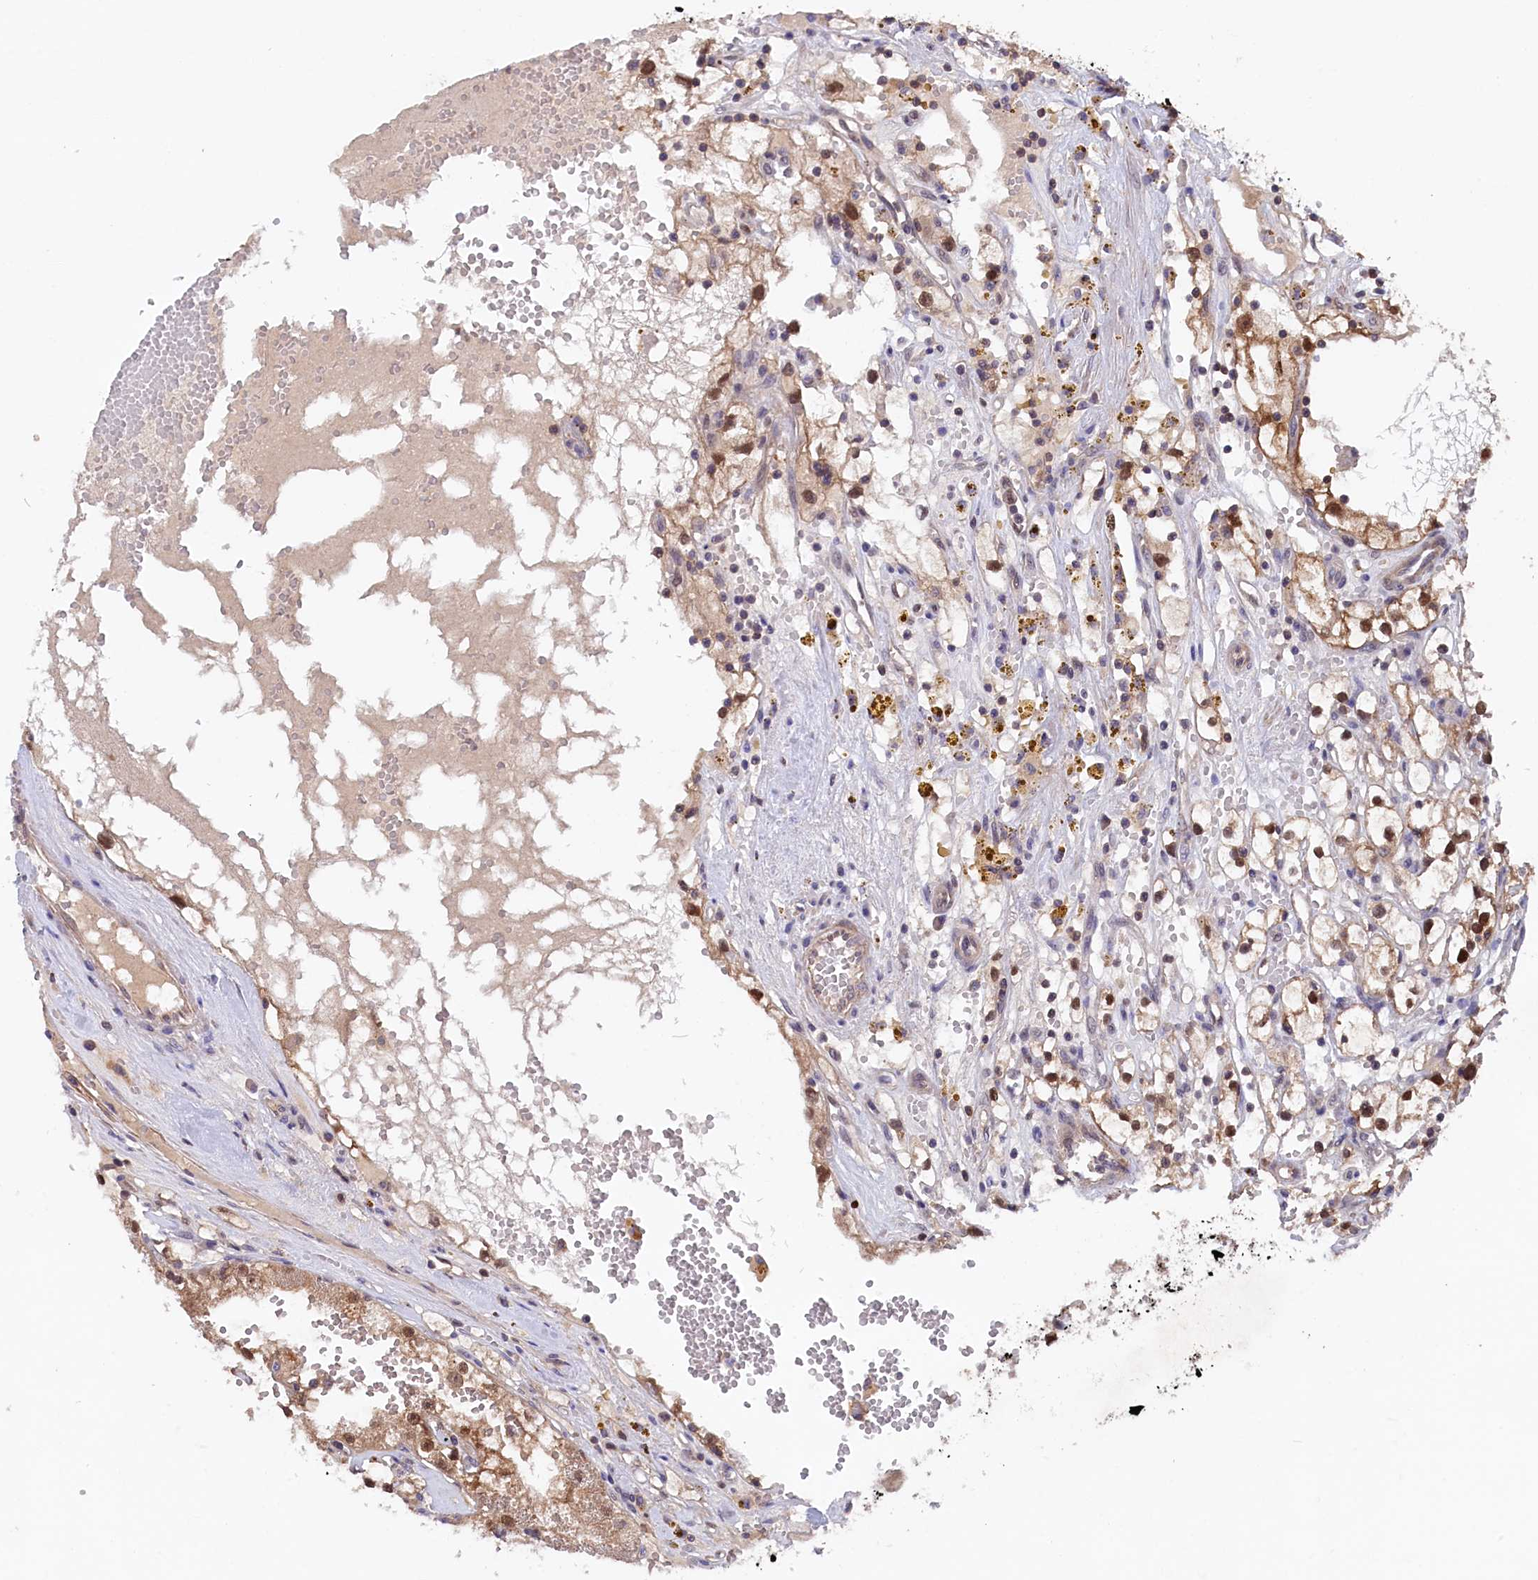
{"staining": {"intensity": "moderate", "quantity": ">75%", "location": "cytoplasmic/membranous,nuclear"}, "tissue": "renal cancer", "cell_type": "Tumor cells", "image_type": "cancer", "snomed": [{"axis": "morphology", "description": "Adenocarcinoma, NOS"}, {"axis": "topography", "description": "Kidney"}], "caption": "A brown stain labels moderate cytoplasmic/membranous and nuclear positivity of a protein in human renal cancer tumor cells.", "gene": "JPT2", "patient": {"sex": "male", "age": 56}}